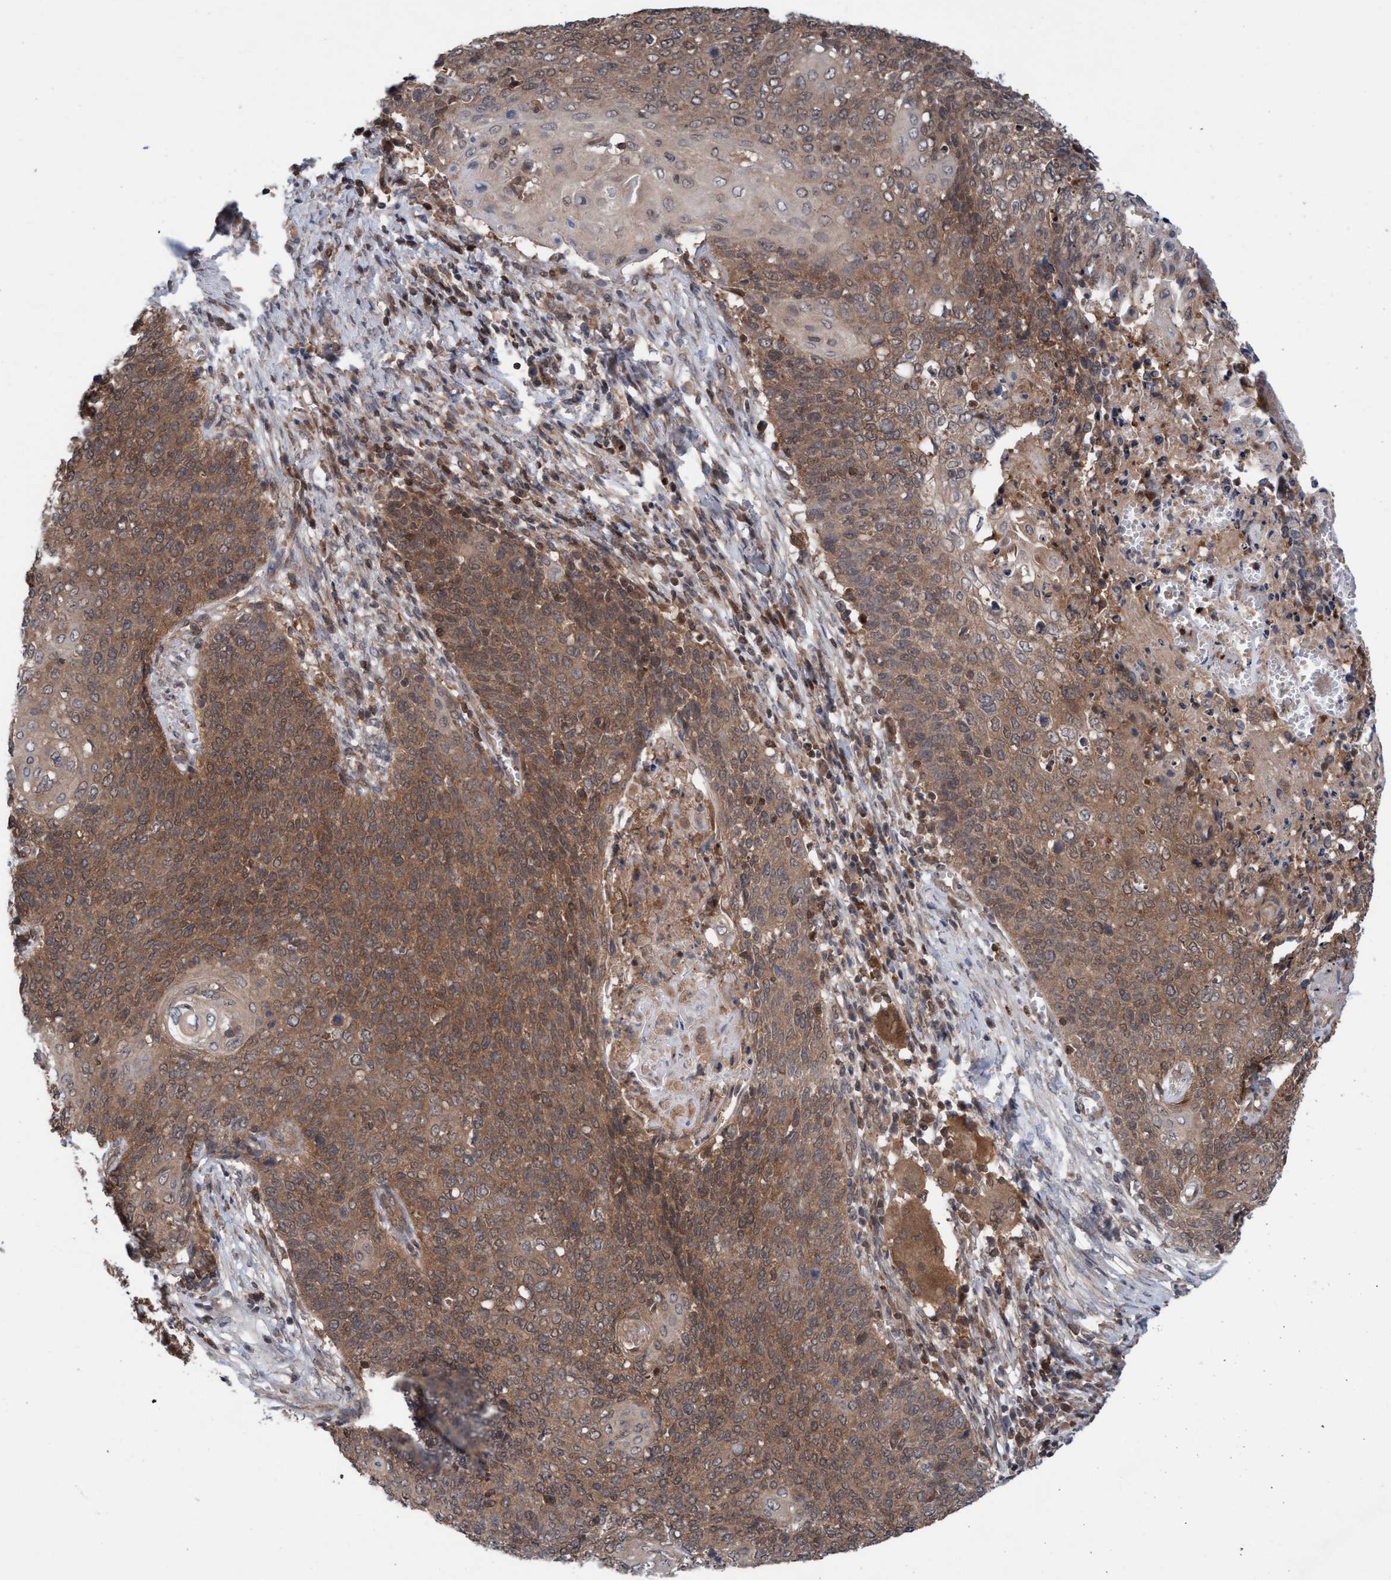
{"staining": {"intensity": "moderate", "quantity": ">75%", "location": "cytoplasmic/membranous"}, "tissue": "cervical cancer", "cell_type": "Tumor cells", "image_type": "cancer", "snomed": [{"axis": "morphology", "description": "Squamous cell carcinoma, NOS"}, {"axis": "topography", "description": "Cervix"}], "caption": "Immunohistochemical staining of human squamous cell carcinoma (cervical) reveals medium levels of moderate cytoplasmic/membranous protein positivity in about >75% of tumor cells.", "gene": "GLOD4", "patient": {"sex": "female", "age": 39}}